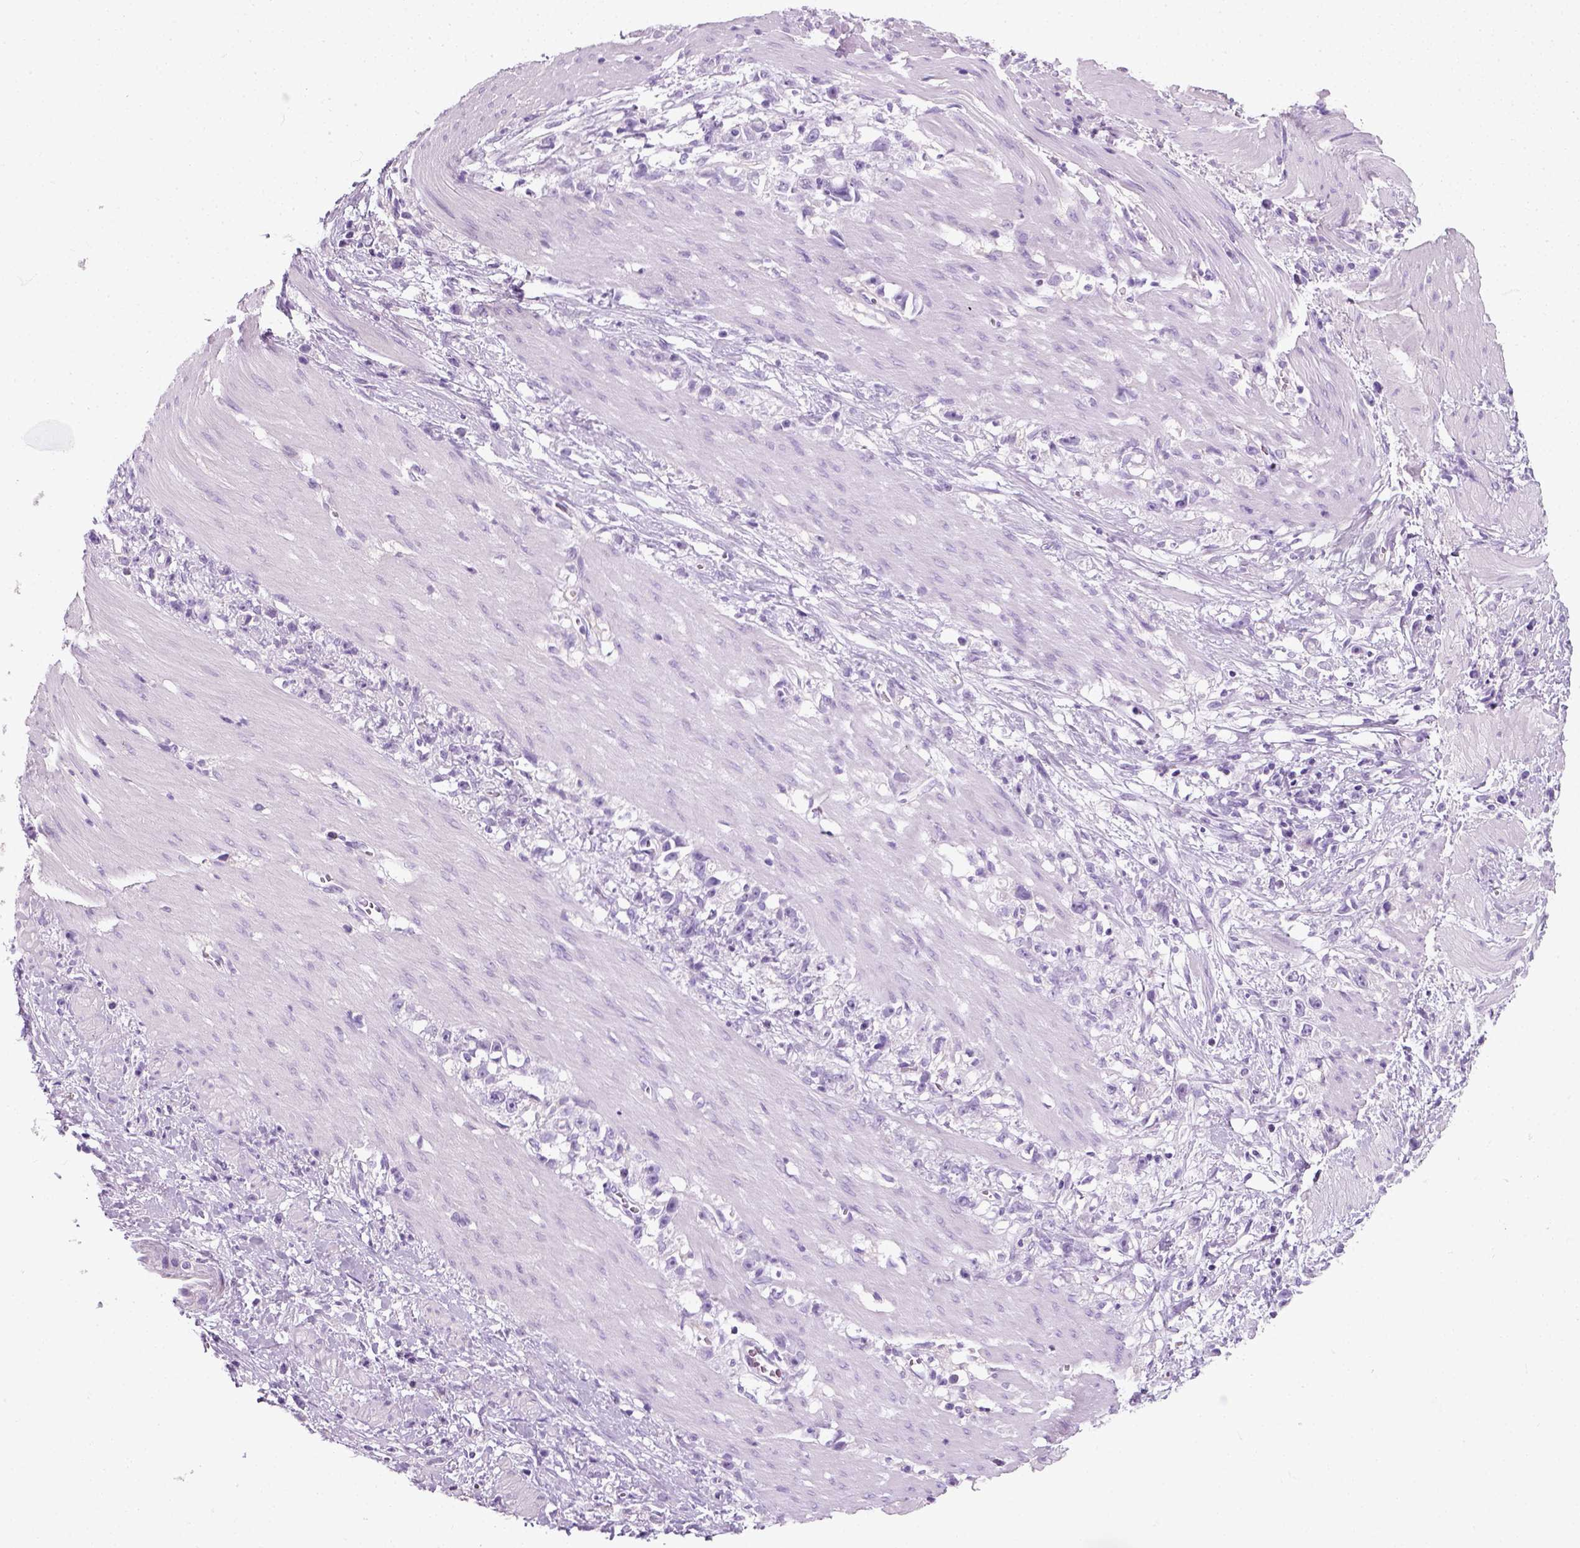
{"staining": {"intensity": "negative", "quantity": "none", "location": "none"}, "tissue": "stomach cancer", "cell_type": "Tumor cells", "image_type": "cancer", "snomed": [{"axis": "morphology", "description": "Adenocarcinoma, NOS"}, {"axis": "topography", "description": "Stomach"}], "caption": "This is a photomicrograph of immunohistochemistry staining of stomach cancer (adenocarcinoma), which shows no positivity in tumor cells.", "gene": "SLC12A5", "patient": {"sex": "female", "age": 59}}